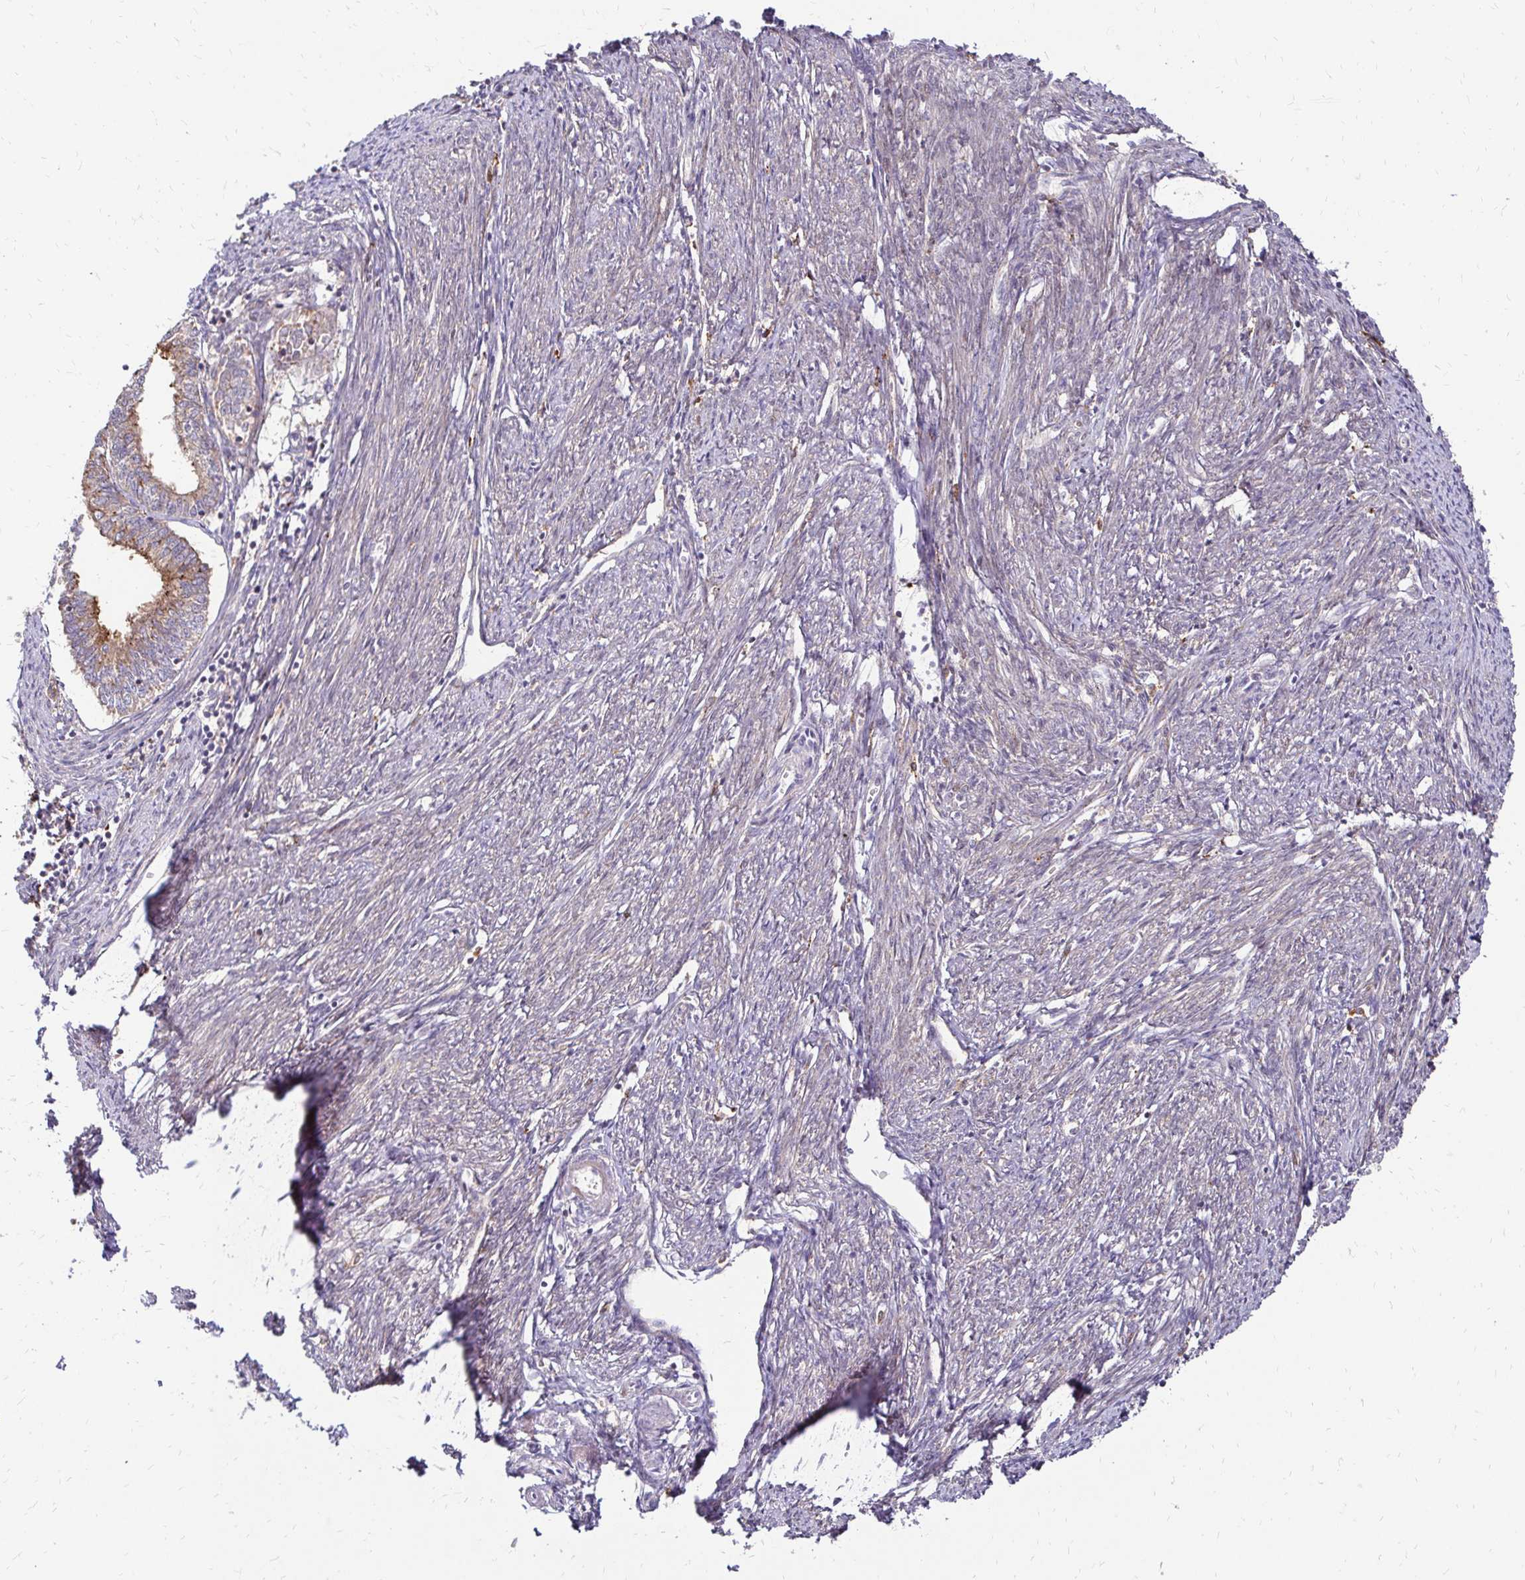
{"staining": {"intensity": "moderate", "quantity": "<25%", "location": "cytoplasmic/membranous"}, "tissue": "endometrial cancer", "cell_type": "Tumor cells", "image_type": "cancer", "snomed": [{"axis": "morphology", "description": "Adenocarcinoma, NOS"}, {"axis": "topography", "description": "Endometrium"}], "caption": "Tumor cells reveal low levels of moderate cytoplasmic/membranous positivity in about <25% of cells in human endometrial adenocarcinoma.", "gene": "IDUA", "patient": {"sex": "female", "age": 61}}